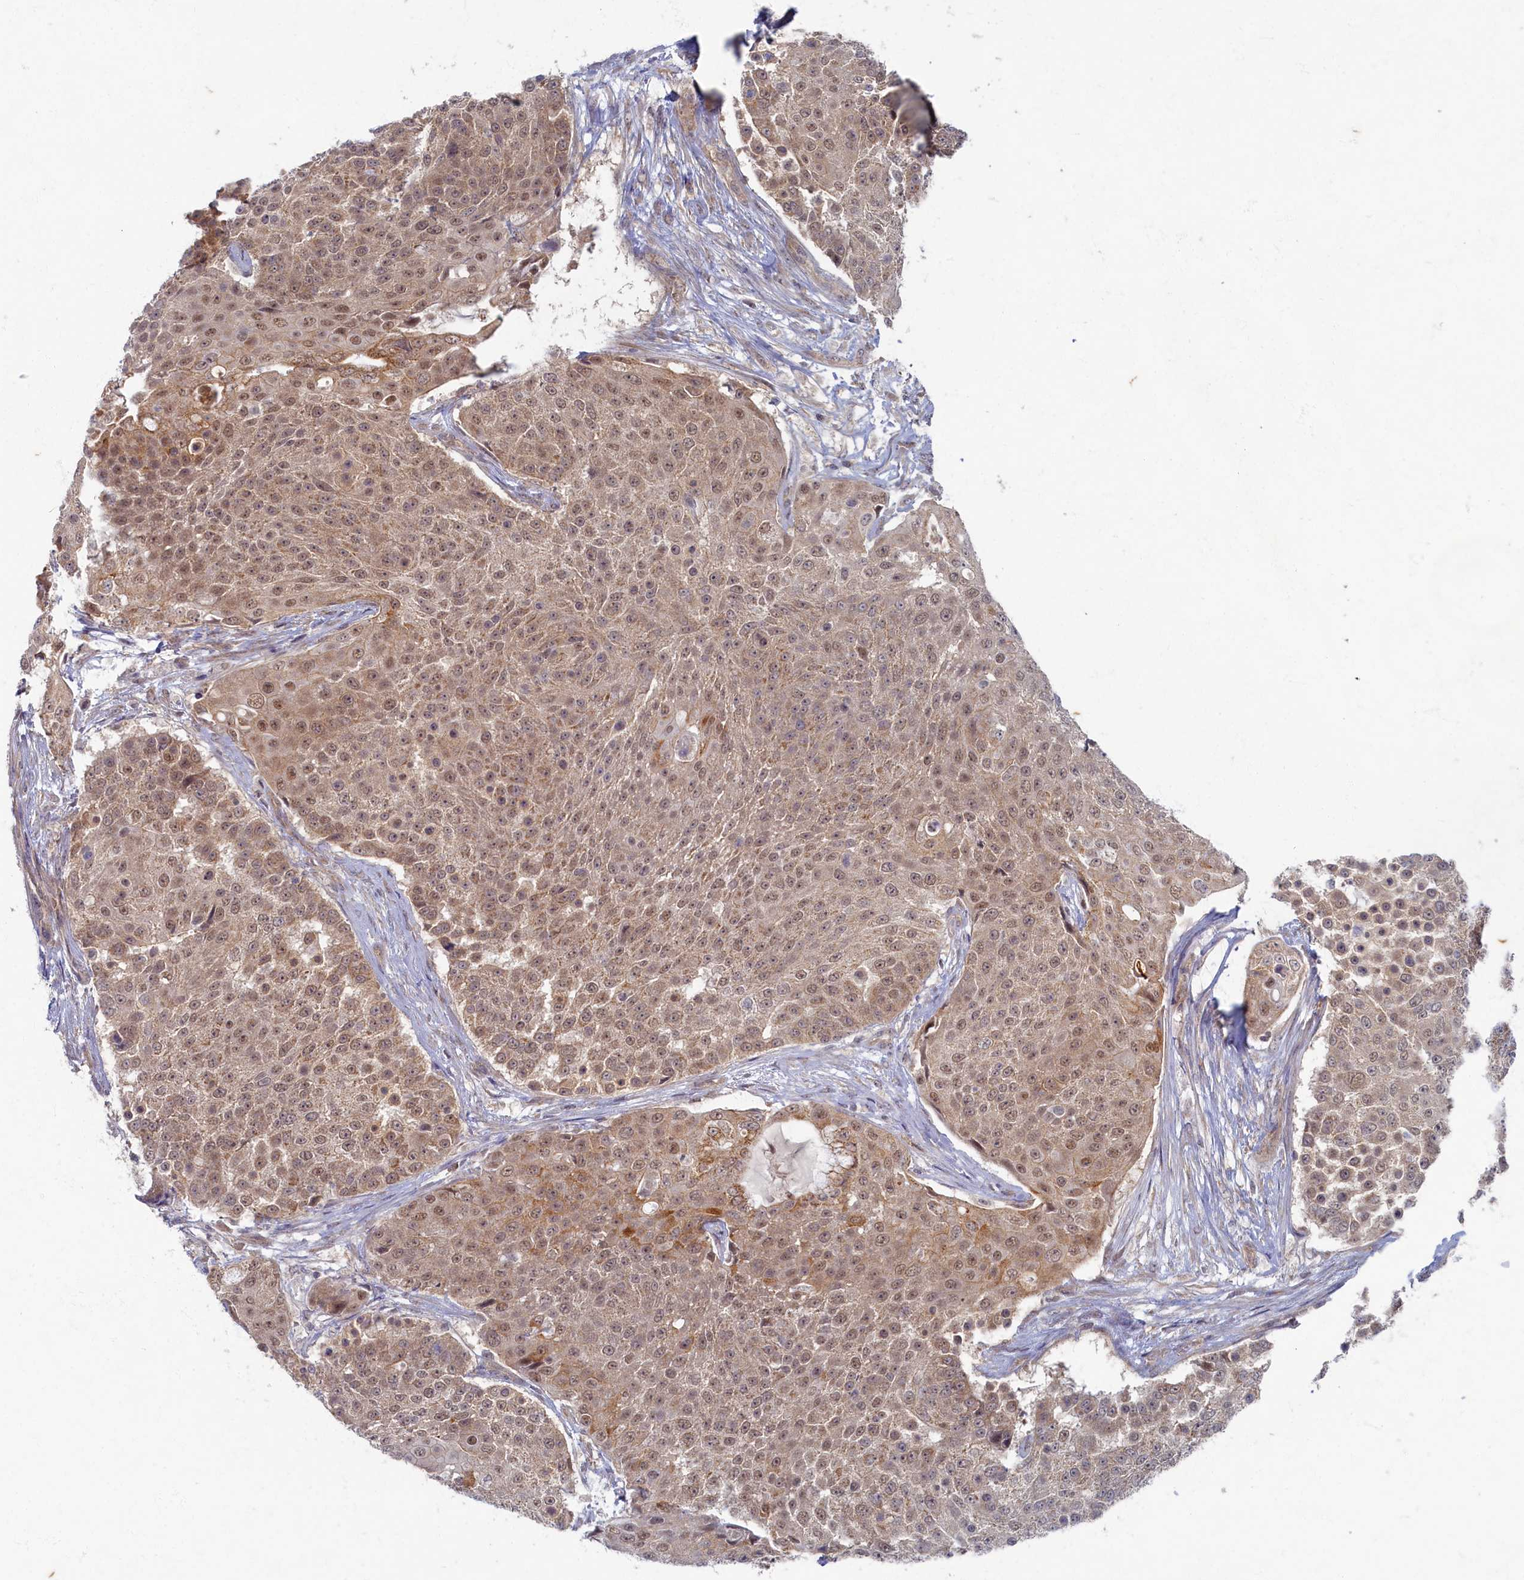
{"staining": {"intensity": "weak", "quantity": ">75%", "location": "cytoplasmic/membranous,nuclear"}, "tissue": "urothelial cancer", "cell_type": "Tumor cells", "image_type": "cancer", "snomed": [{"axis": "morphology", "description": "Urothelial carcinoma, High grade"}, {"axis": "topography", "description": "Urinary bladder"}], "caption": "Tumor cells demonstrate low levels of weak cytoplasmic/membranous and nuclear expression in about >75% of cells in urothelial cancer.", "gene": "WDR59", "patient": {"sex": "female", "age": 63}}